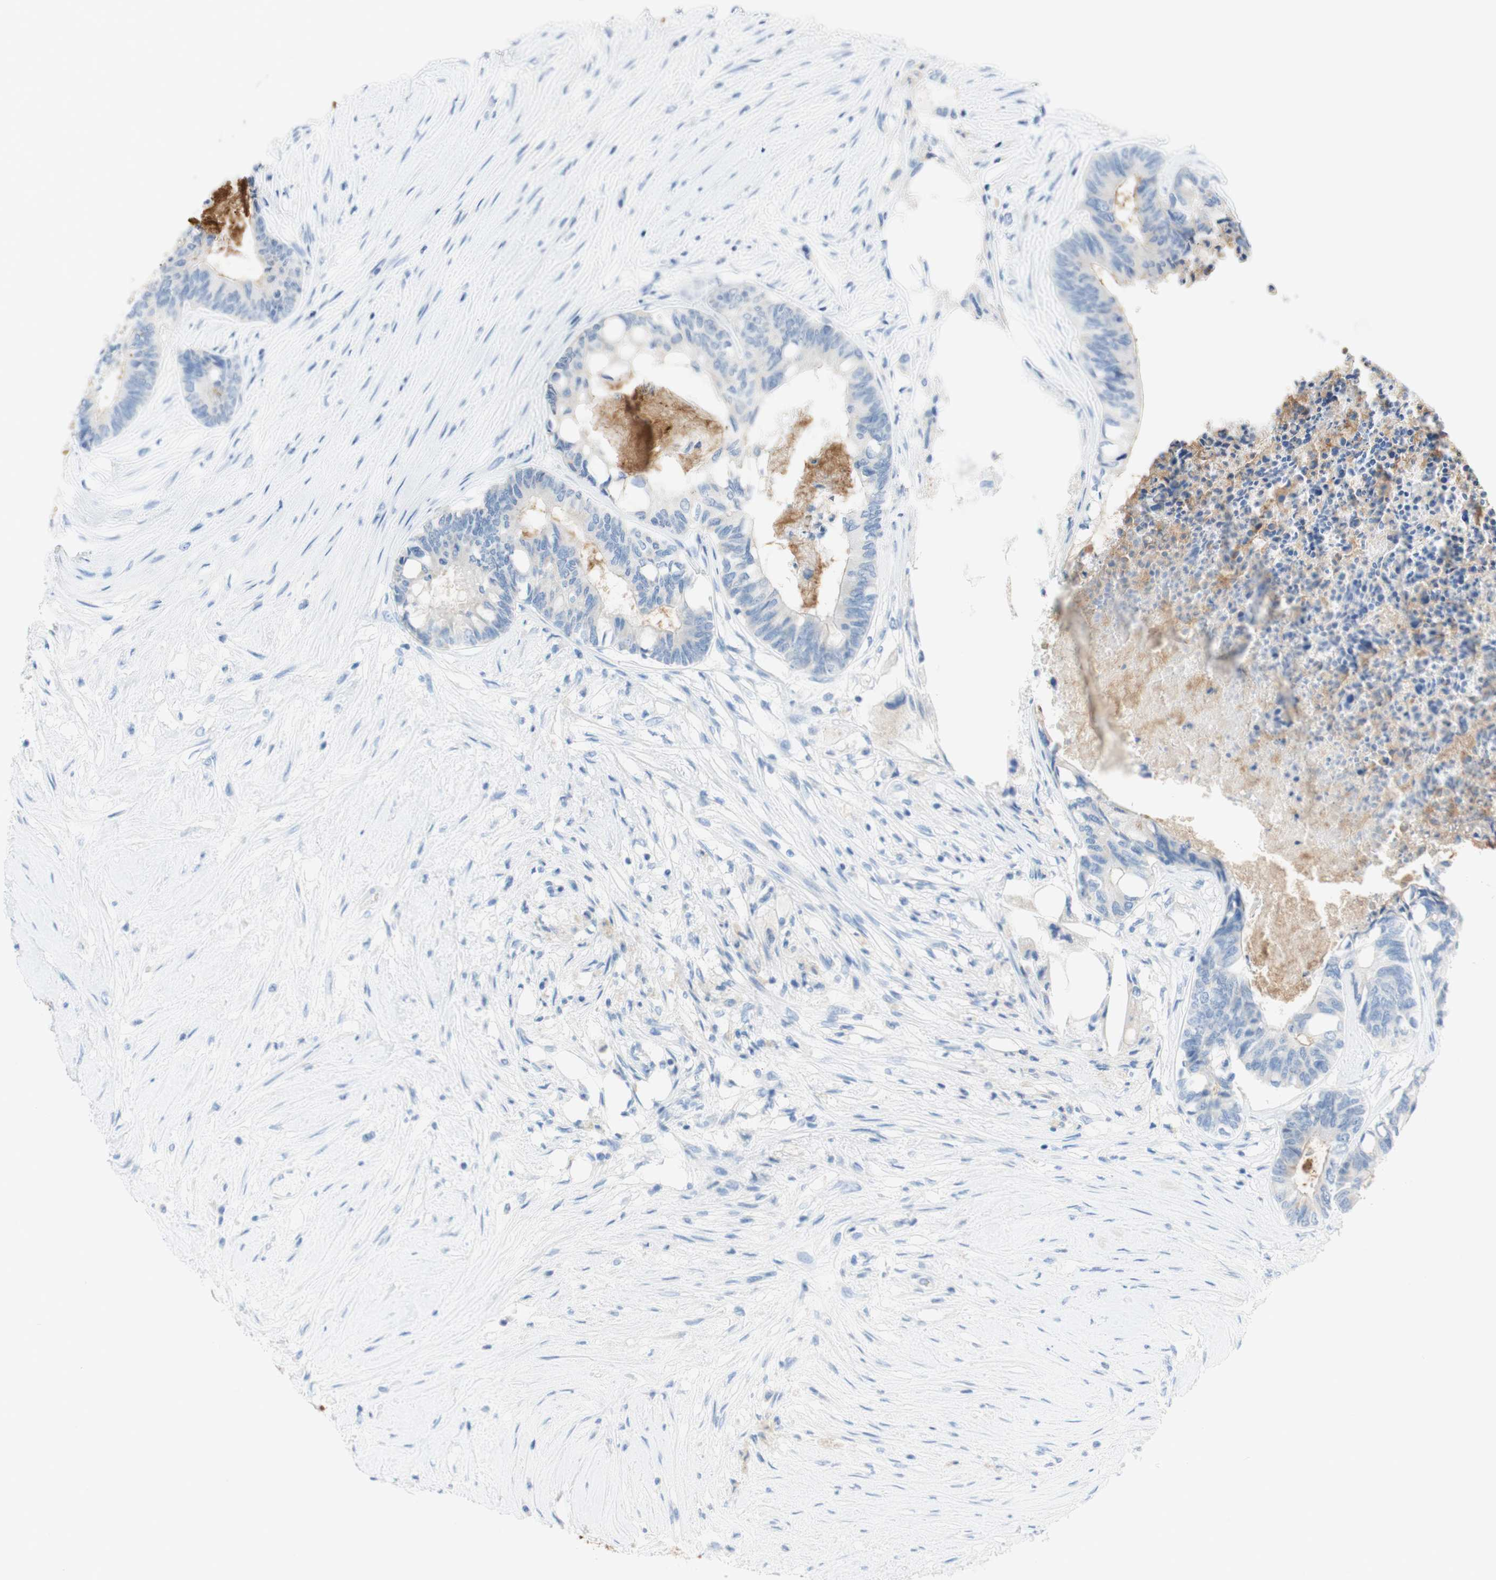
{"staining": {"intensity": "negative", "quantity": "none", "location": "none"}, "tissue": "colorectal cancer", "cell_type": "Tumor cells", "image_type": "cancer", "snomed": [{"axis": "morphology", "description": "Adenocarcinoma, NOS"}, {"axis": "topography", "description": "Rectum"}], "caption": "Immunohistochemistry (IHC) micrograph of human colorectal cancer stained for a protein (brown), which exhibits no positivity in tumor cells.", "gene": "CEACAM1", "patient": {"sex": "male", "age": 63}}